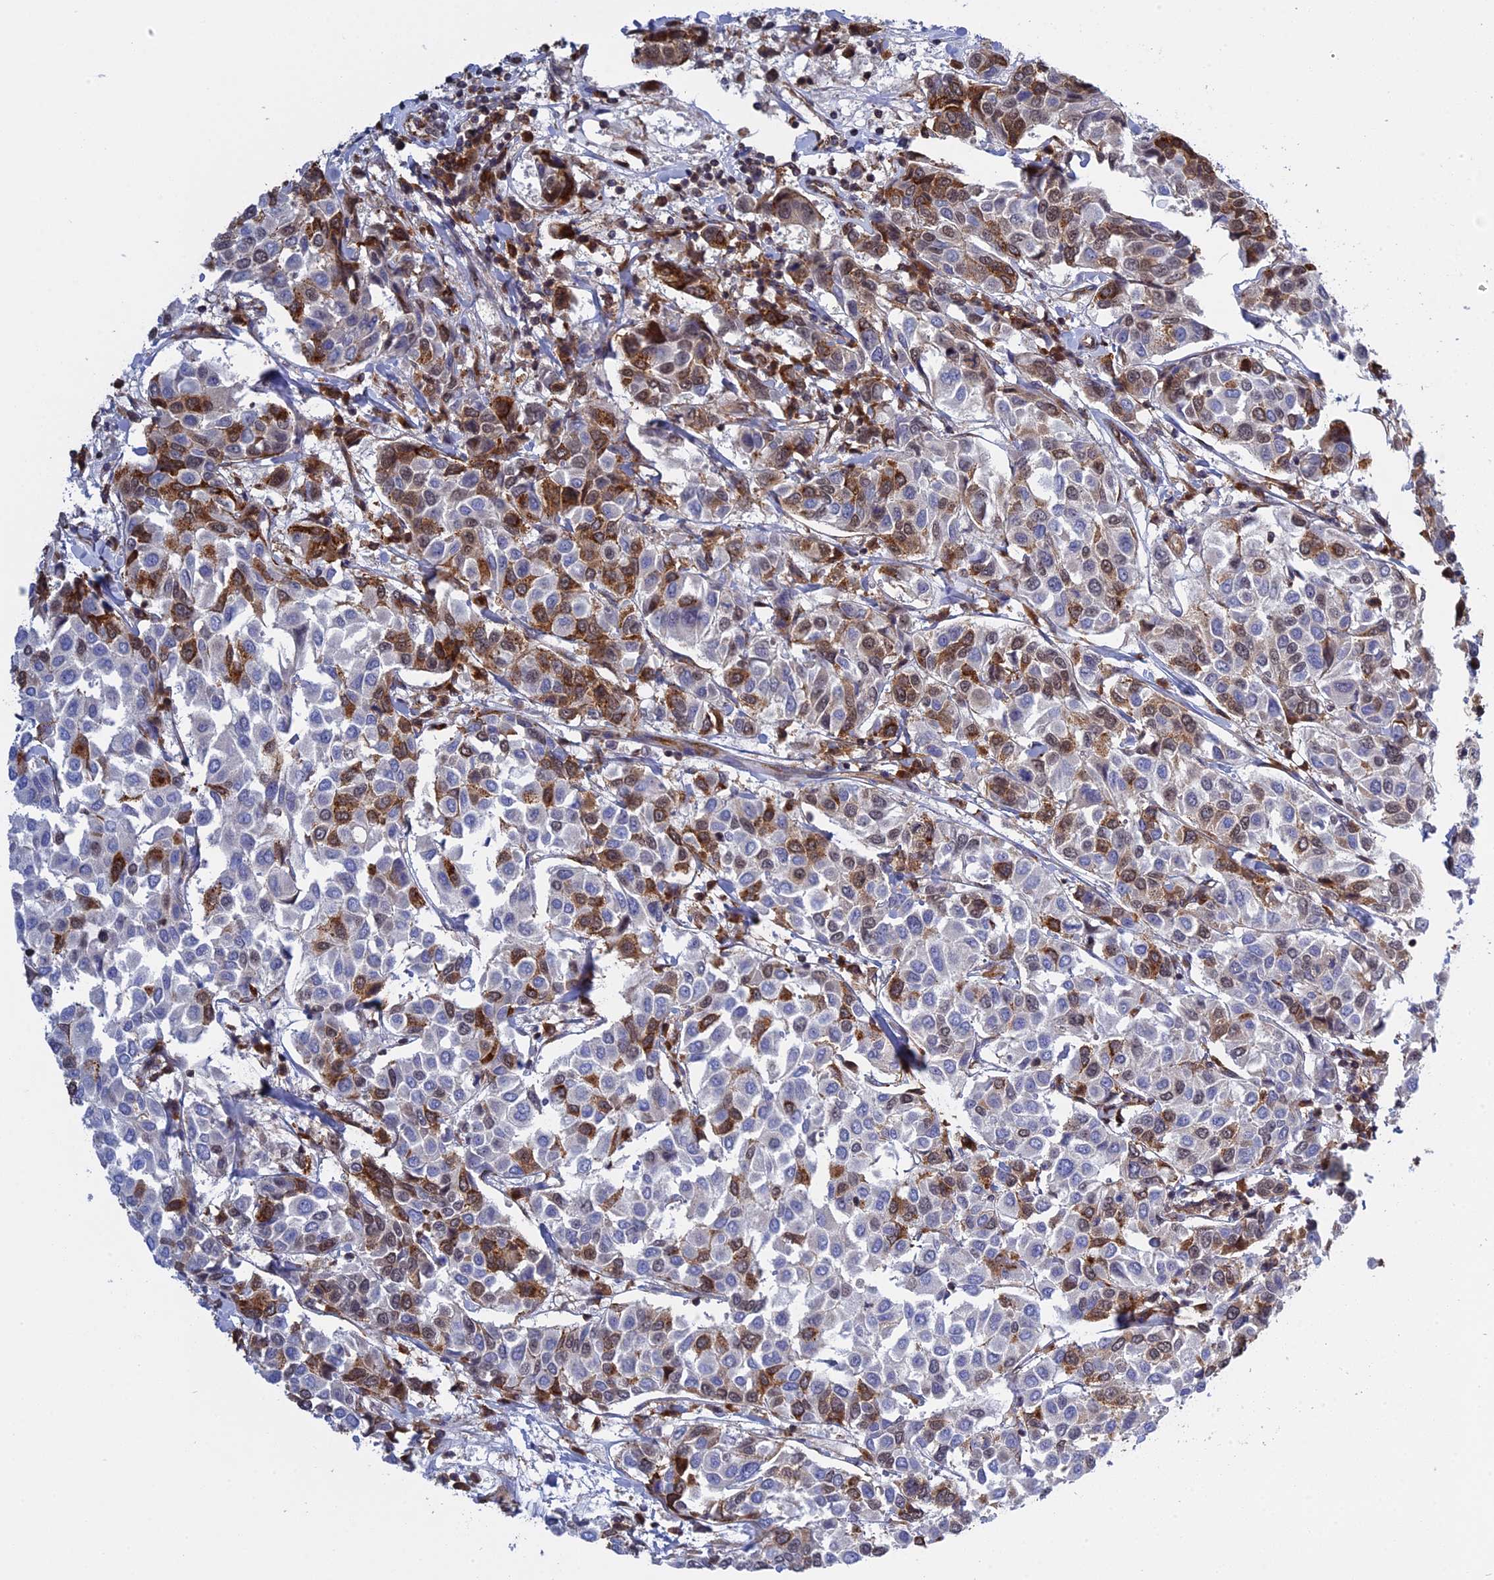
{"staining": {"intensity": "strong", "quantity": "25%-75%", "location": "cytoplasmic/membranous"}, "tissue": "breast cancer", "cell_type": "Tumor cells", "image_type": "cancer", "snomed": [{"axis": "morphology", "description": "Duct carcinoma"}, {"axis": "topography", "description": "Breast"}], "caption": "IHC photomicrograph of neoplastic tissue: intraductal carcinoma (breast) stained using immunohistochemistry (IHC) displays high levels of strong protein expression localized specifically in the cytoplasmic/membranous of tumor cells, appearing as a cytoplasmic/membranous brown color.", "gene": "CLINT1", "patient": {"sex": "female", "age": 55}}